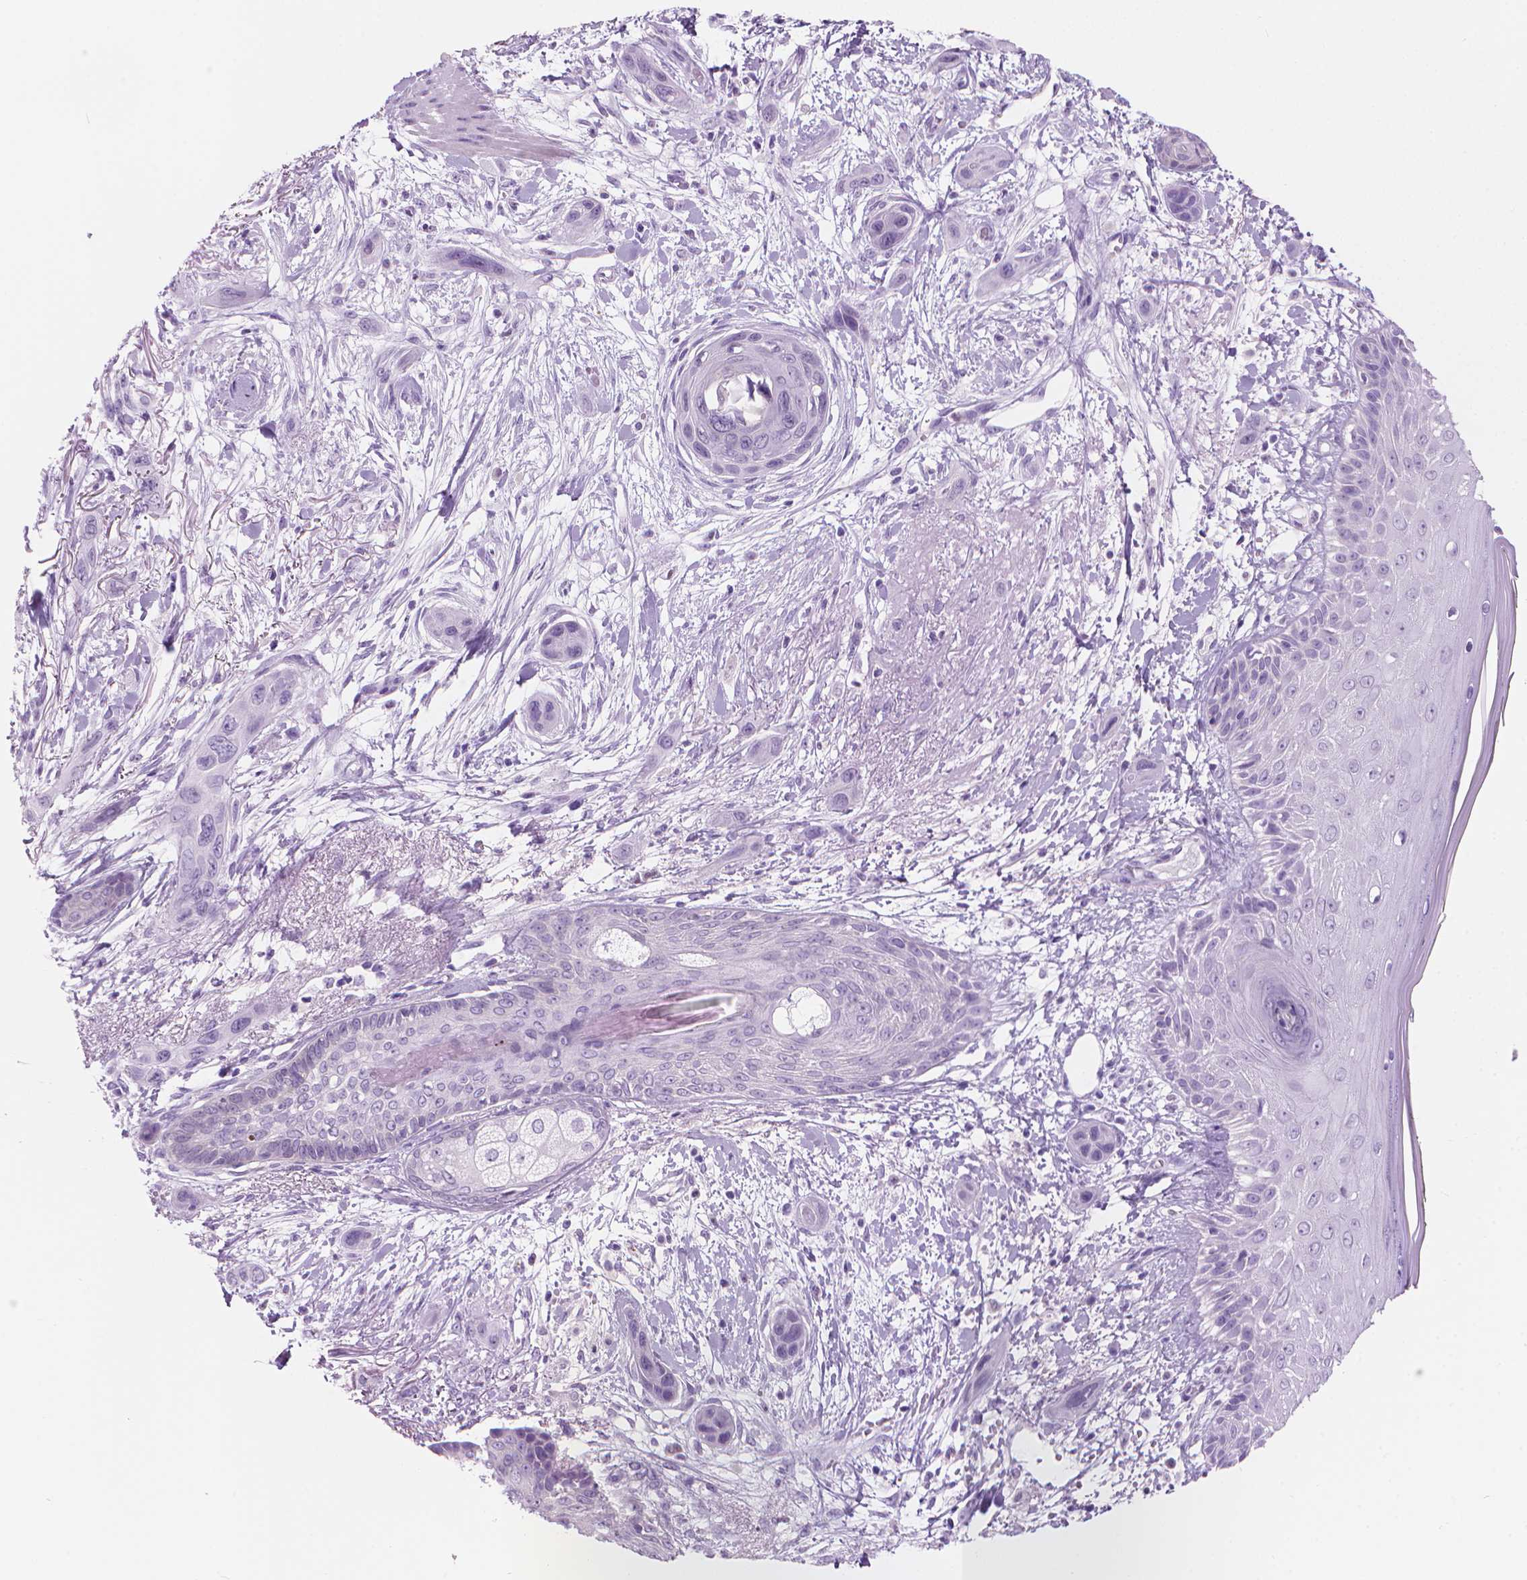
{"staining": {"intensity": "negative", "quantity": "none", "location": "none"}, "tissue": "skin cancer", "cell_type": "Tumor cells", "image_type": "cancer", "snomed": [{"axis": "morphology", "description": "Squamous cell carcinoma, NOS"}, {"axis": "topography", "description": "Skin"}], "caption": "Immunohistochemical staining of human skin cancer reveals no significant staining in tumor cells.", "gene": "TTC29", "patient": {"sex": "male", "age": 79}}